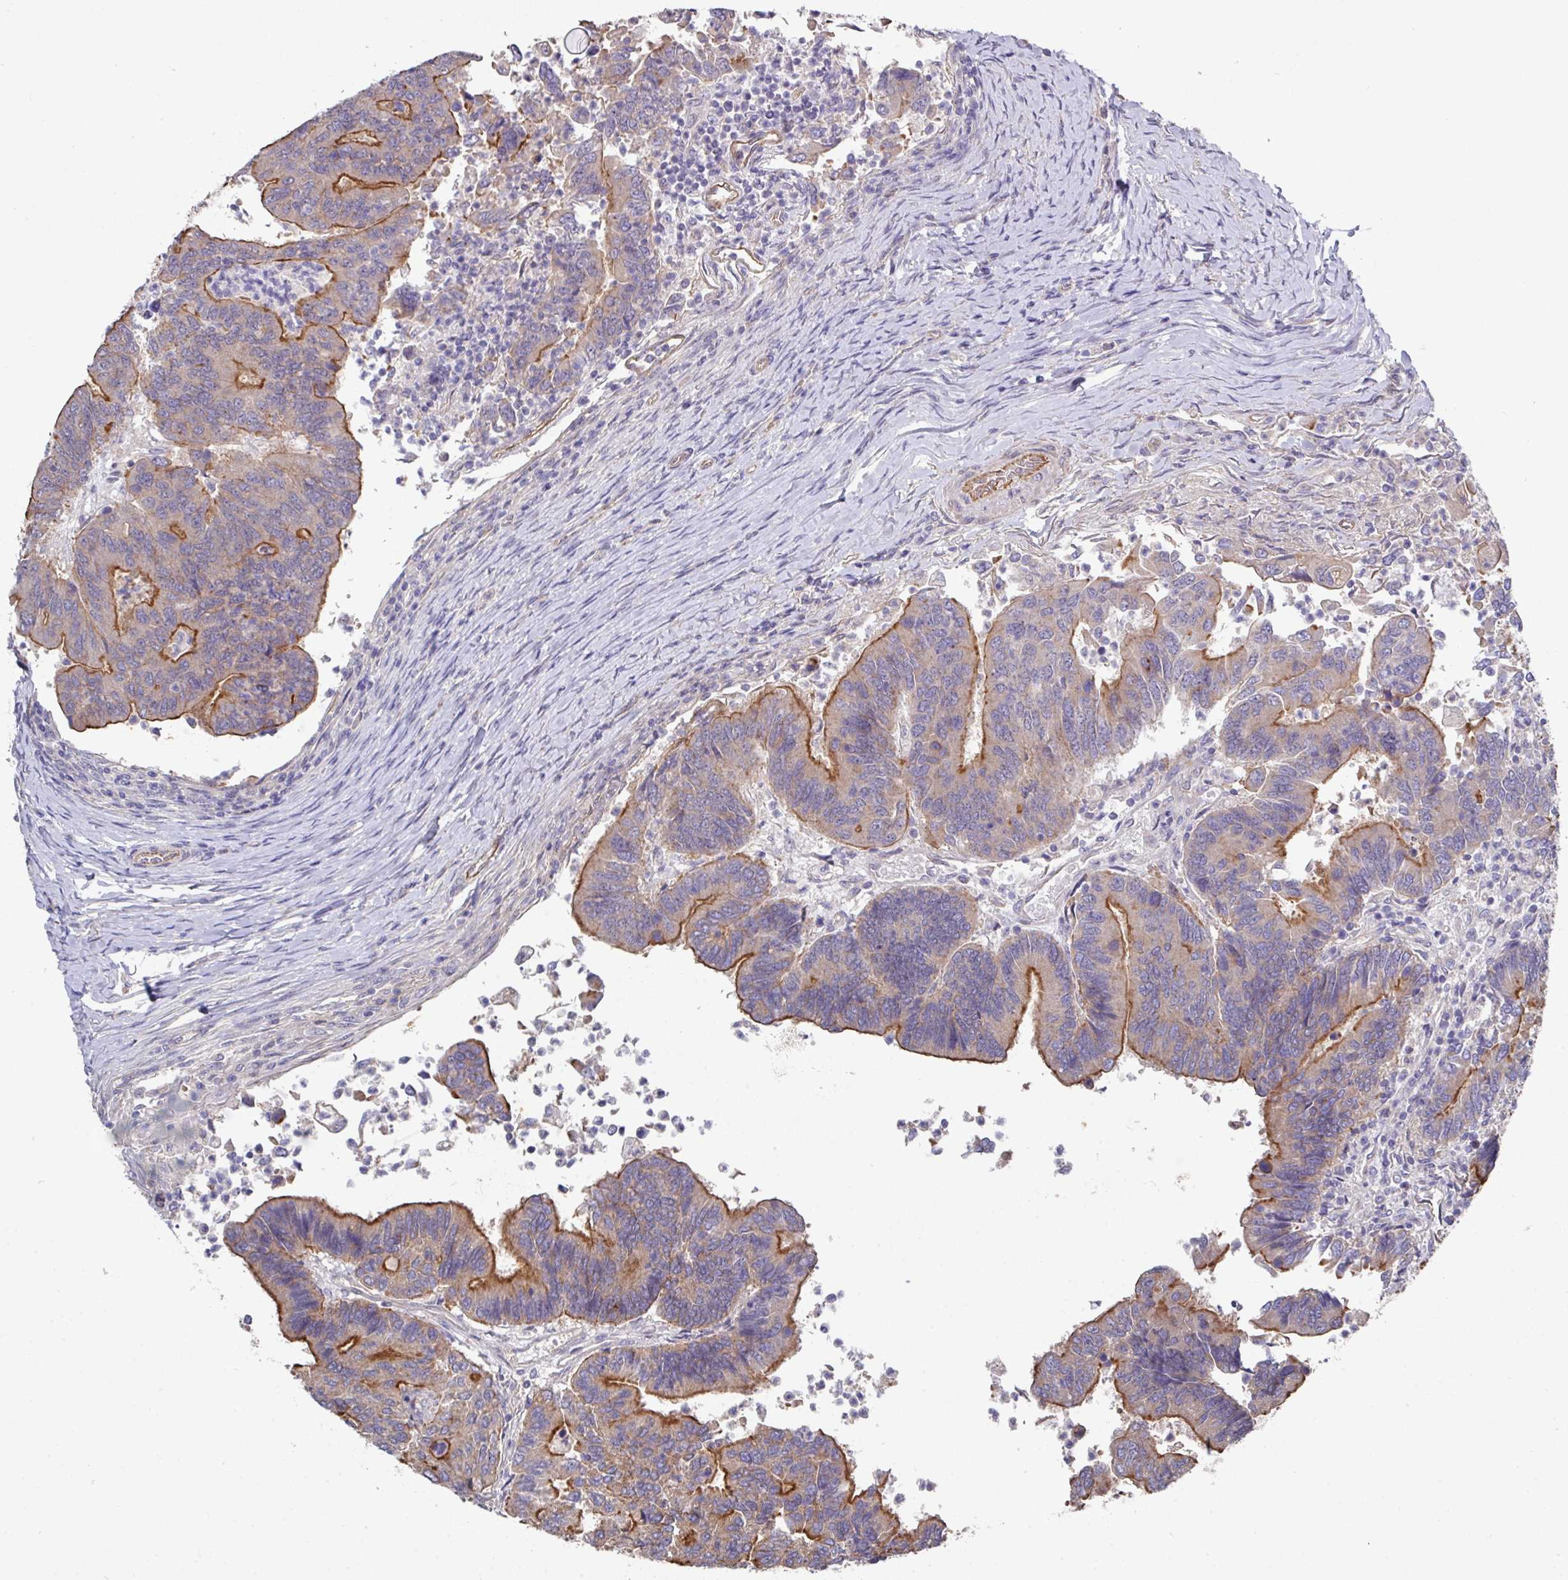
{"staining": {"intensity": "strong", "quantity": "25%-75%", "location": "cytoplasmic/membranous"}, "tissue": "colorectal cancer", "cell_type": "Tumor cells", "image_type": "cancer", "snomed": [{"axis": "morphology", "description": "Adenocarcinoma, NOS"}, {"axis": "topography", "description": "Colon"}], "caption": "Adenocarcinoma (colorectal) stained with immunohistochemistry reveals strong cytoplasmic/membranous positivity in approximately 25%-75% of tumor cells. (Brightfield microscopy of DAB IHC at high magnification).", "gene": "PRR5", "patient": {"sex": "female", "age": 67}}